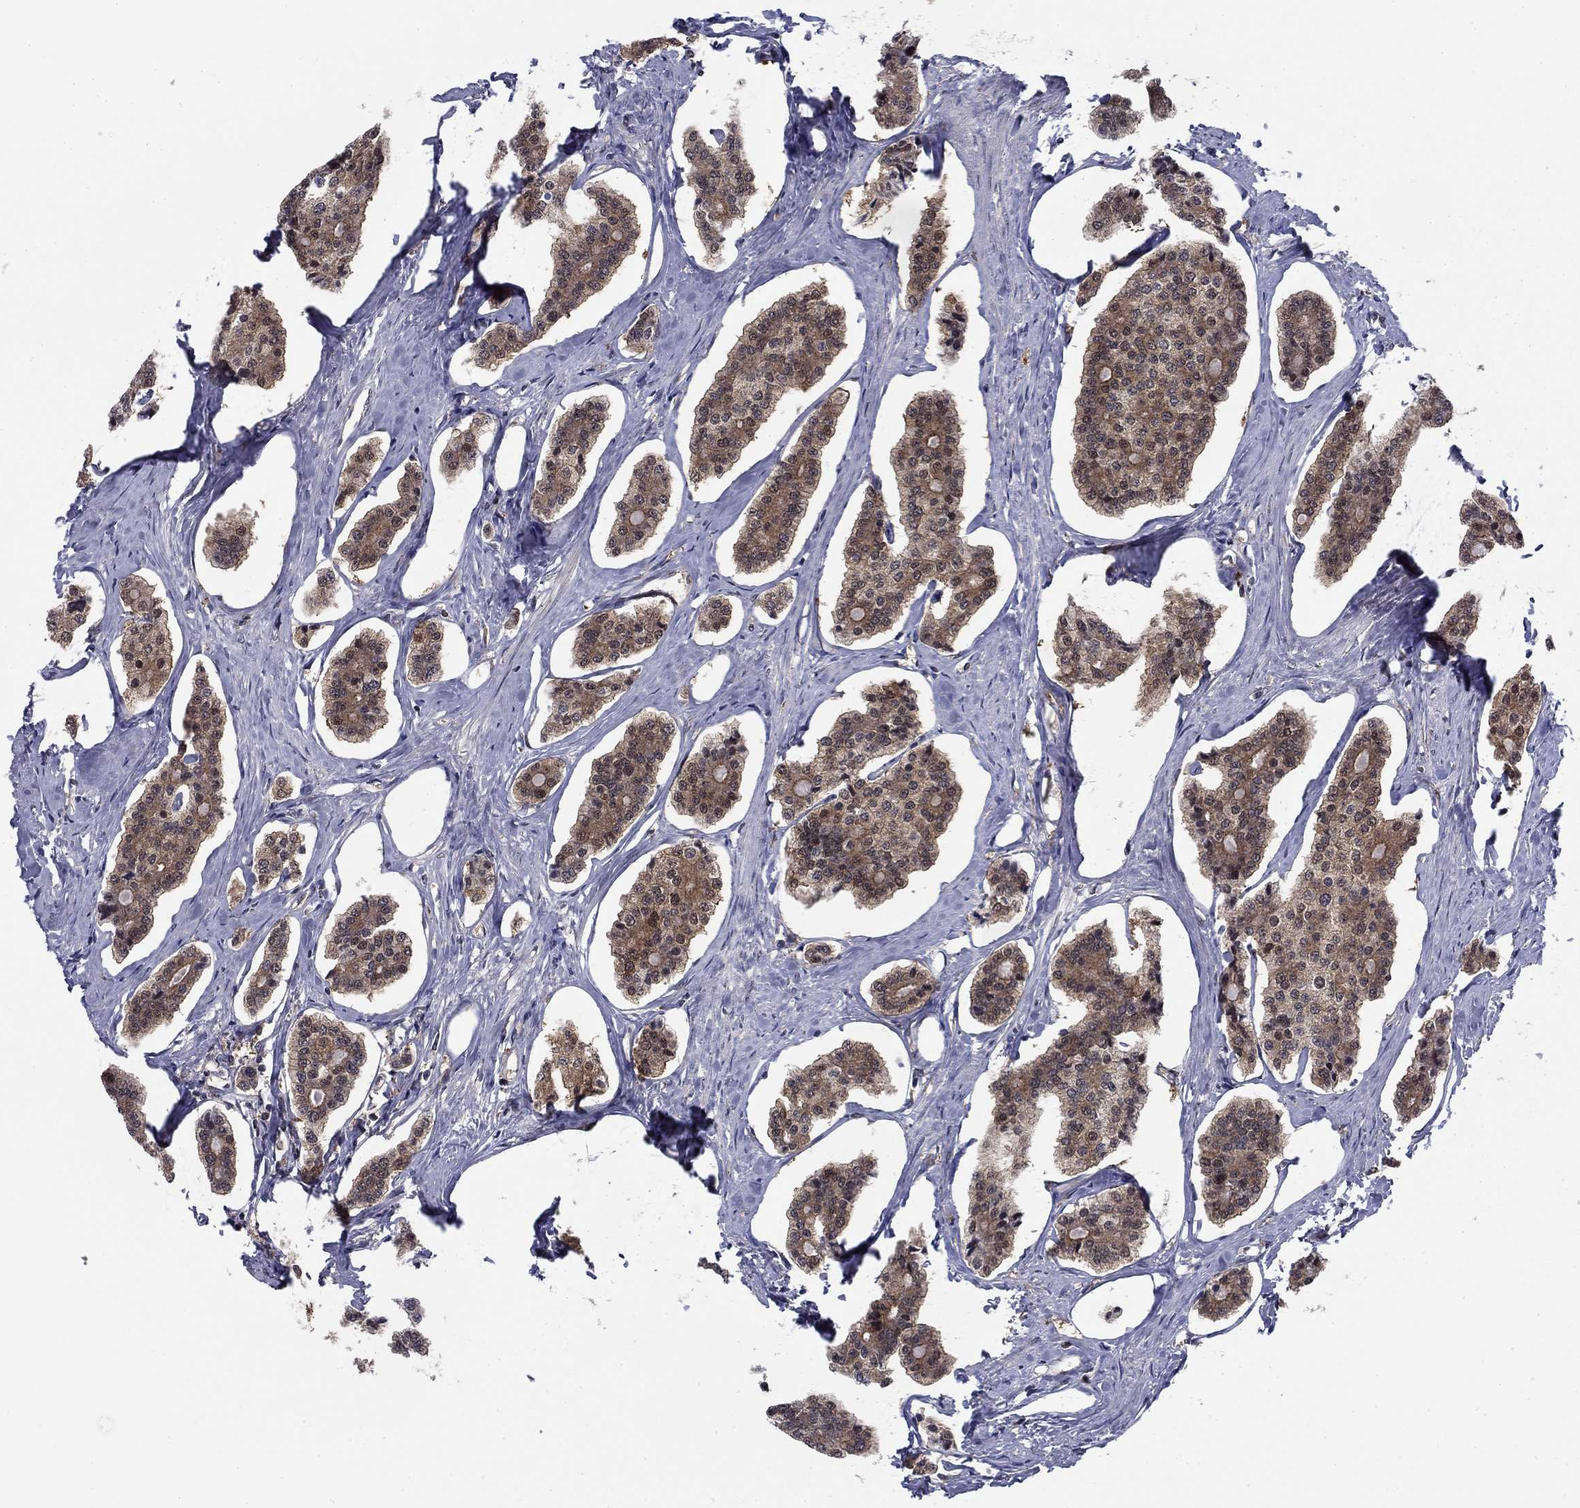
{"staining": {"intensity": "moderate", "quantity": ">75%", "location": "cytoplasmic/membranous"}, "tissue": "carcinoid", "cell_type": "Tumor cells", "image_type": "cancer", "snomed": [{"axis": "morphology", "description": "Carcinoid, malignant, NOS"}, {"axis": "topography", "description": "Small intestine"}], "caption": "Malignant carcinoid stained for a protein (brown) reveals moderate cytoplasmic/membranous positive expression in approximately >75% of tumor cells.", "gene": "FKBP4", "patient": {"sex": "female", "age": 65}}